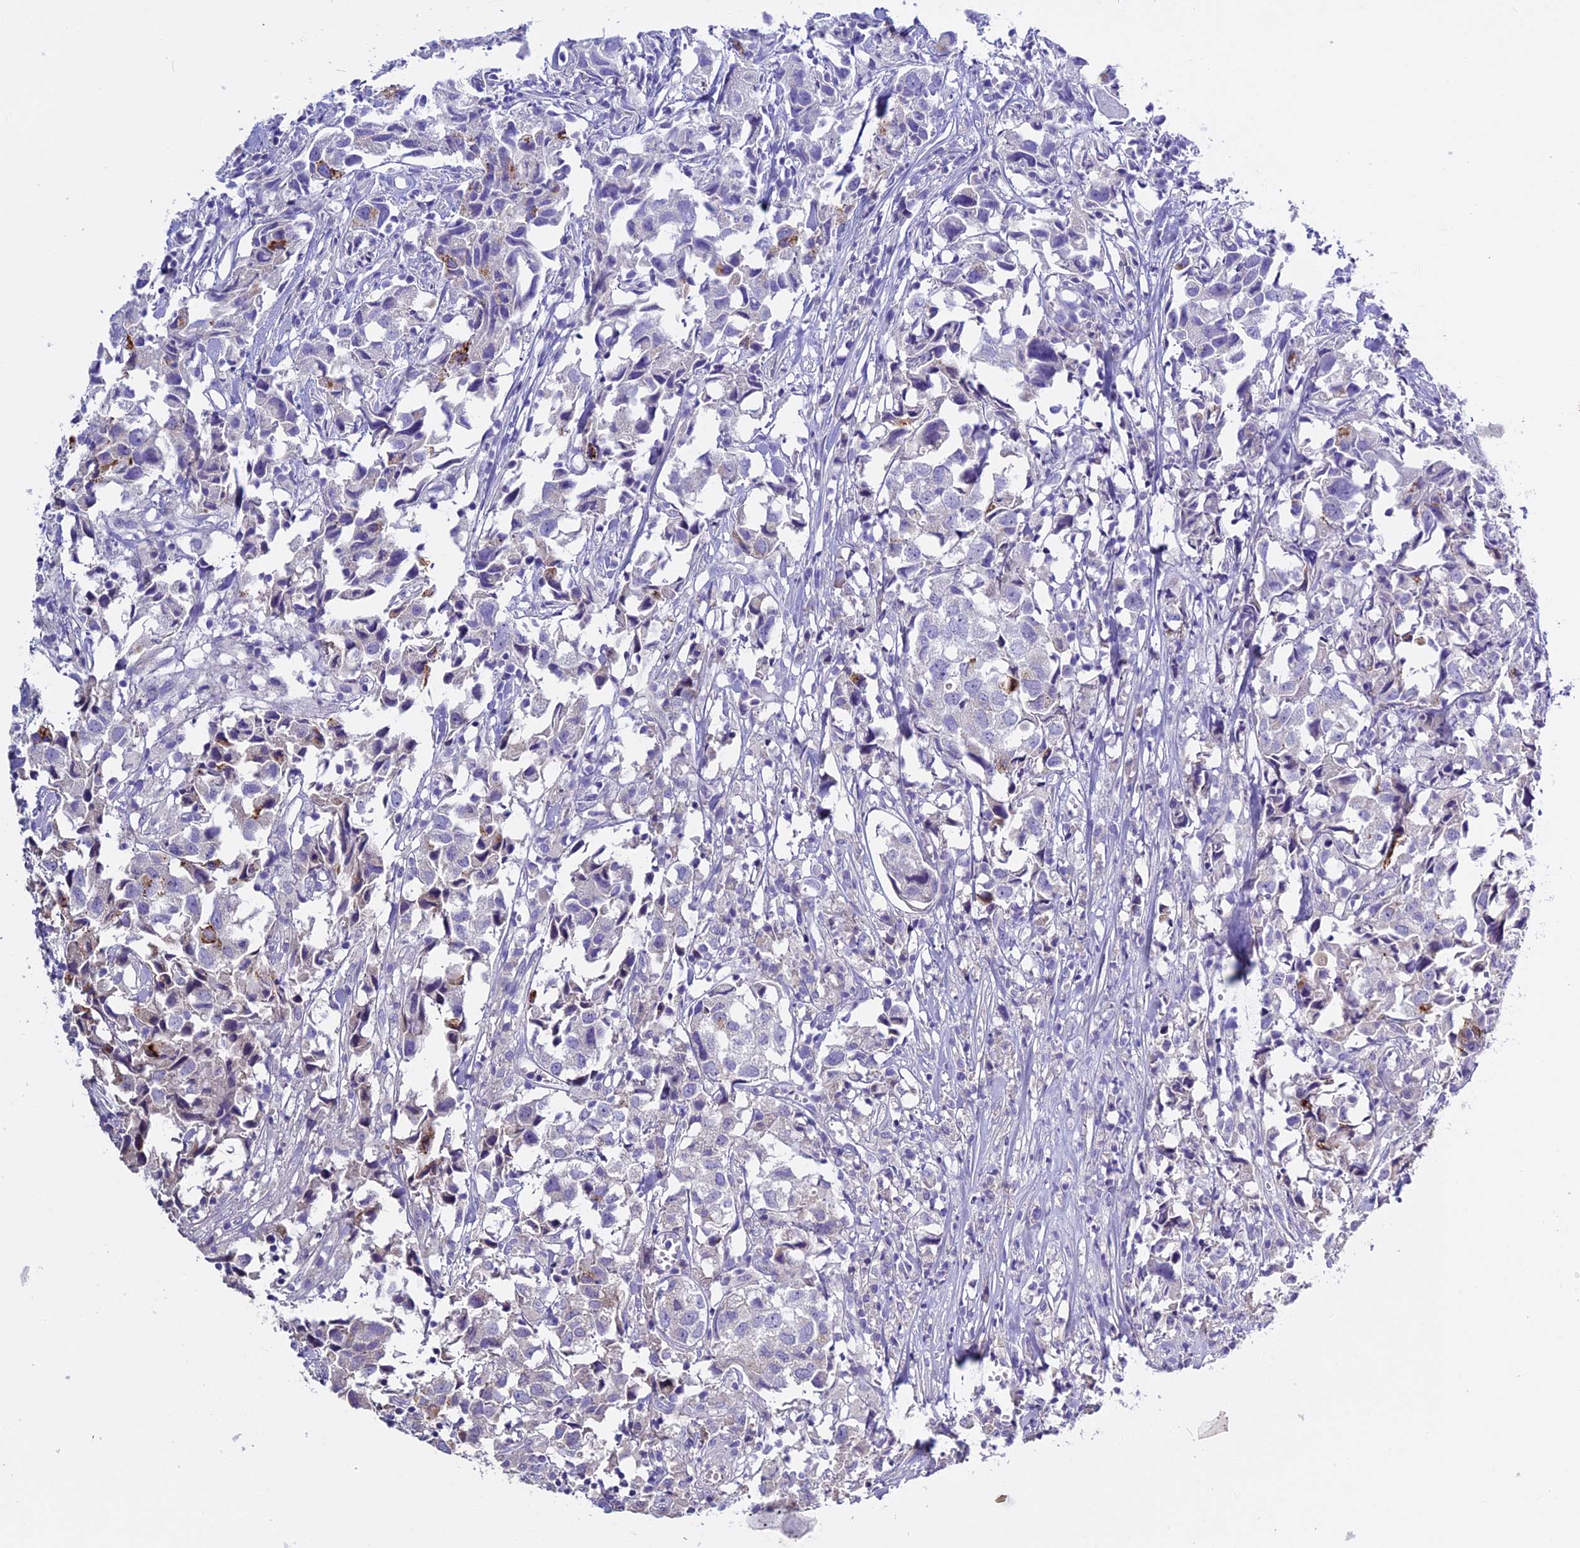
{"staining": {"intensity": "negative", "quantity": "none", "location": "none"}, "tissue": "urothelial cancer", "cell_type": "Tumor cells", "image_type": "cancer", "snomed": [{"axis": "morphology", "description": "Urothelial carcinoma, High grade"}, {"axis": "topography", "description": "Urinary bladder"}], "caption": "Tumor cells are negative for brown protein staining in urothelial cancer. The staining was performed using DAB to visualize the protein expression in brown, while the nuclei were stained in blue with hematoxylin (Magnification: 20x).", "gene": "RTTN", "patient": {"sex": "female", "age": 75}}